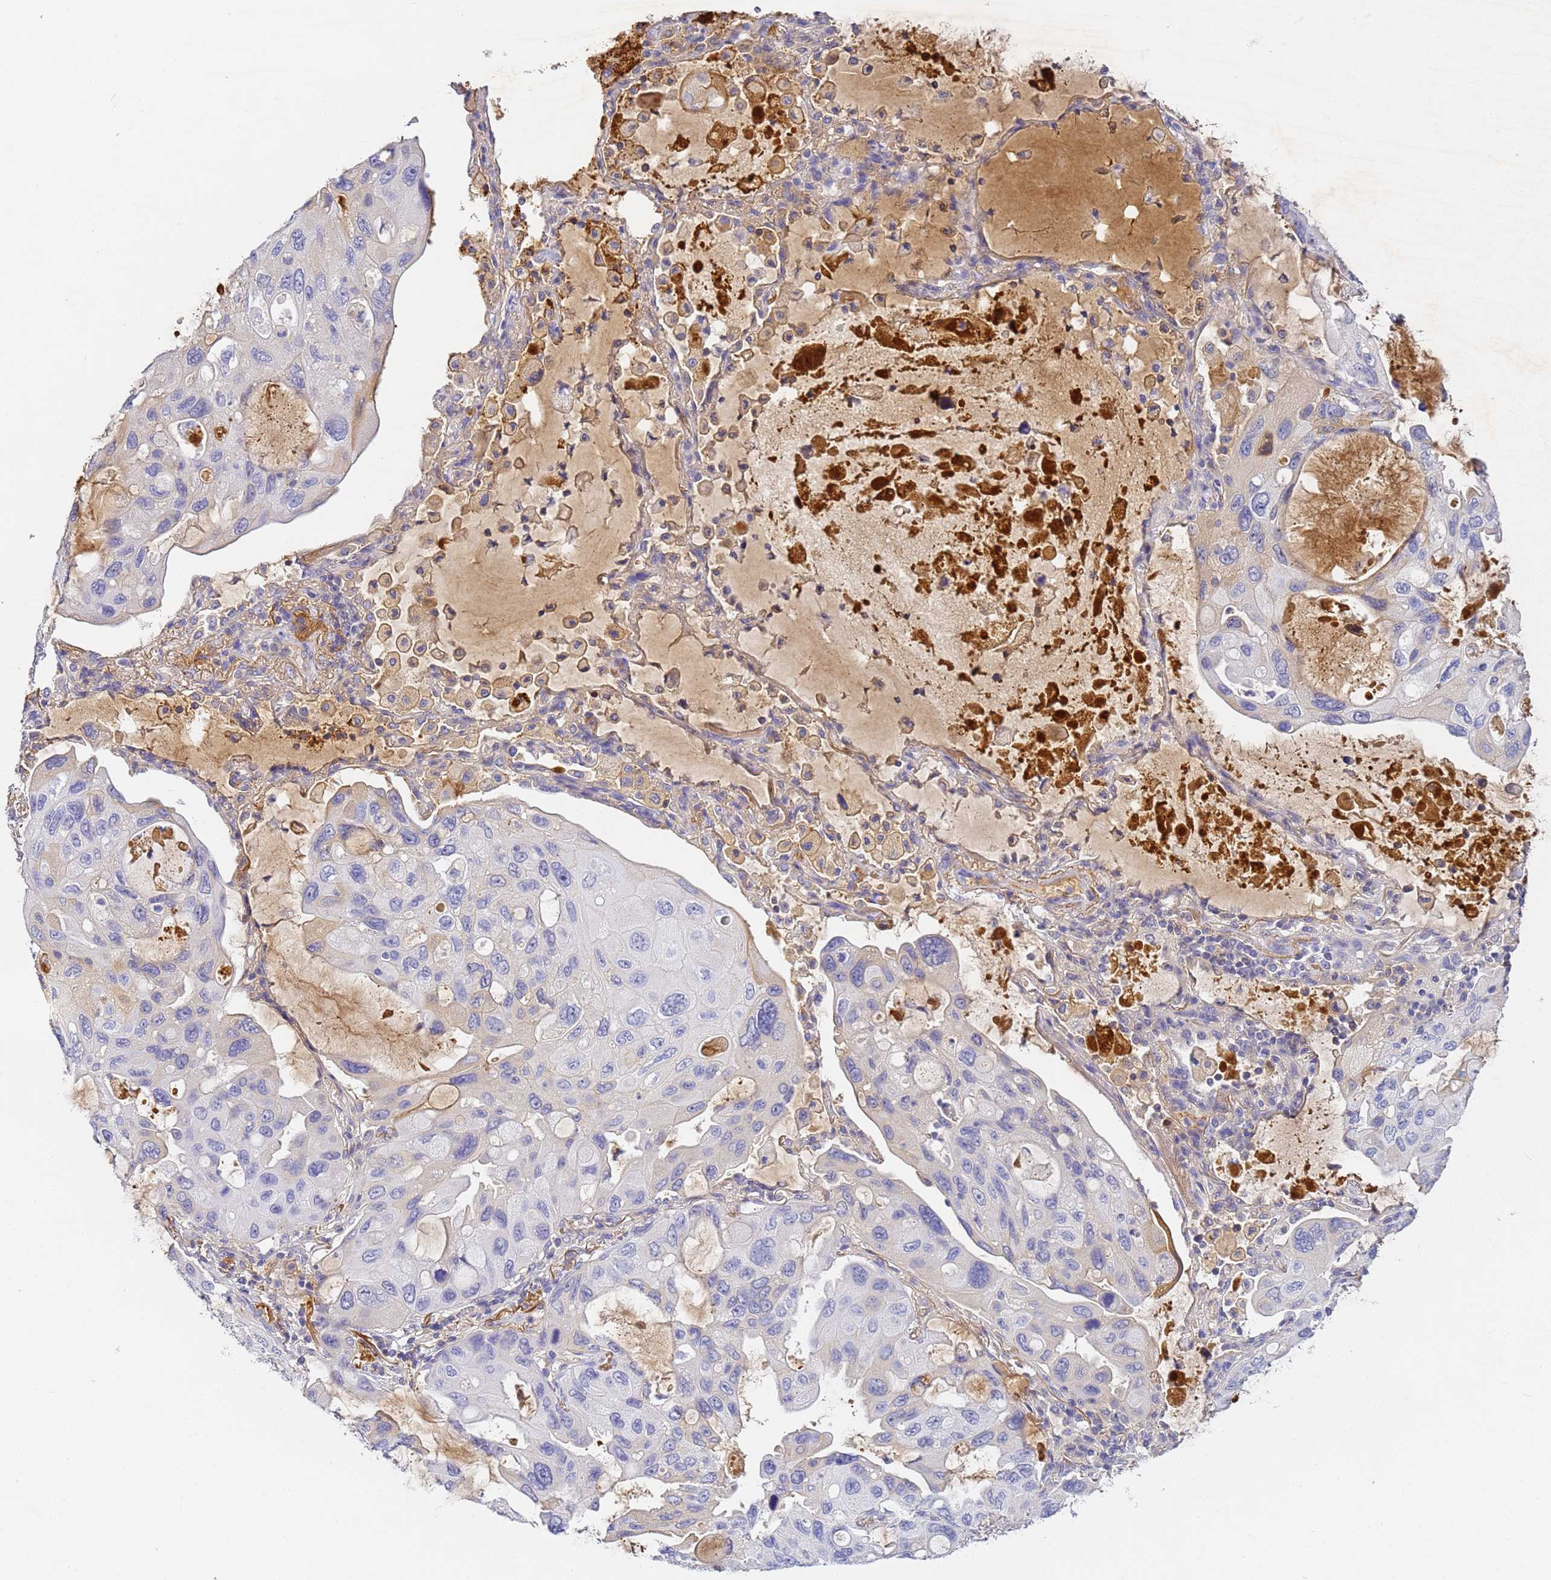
{"staining": {"intensity": "negative", "quantity": "none", "location": "none"}, "tissue": "lung cancer", "cell_type": "Tumor cells", "image_type": "cancer", "snomed": [{"axis": "morphology", "description": "Squamous cell carcinoma, NOS"}, {"axis": "topography", "description": "Lung"}], "caption": "Lung squamous cell carcinoma was stained to show a protein in brown. There is no significant positivity in tumor cells.", "gene": "CFHR2", "patient": {"sex": "female", "age": 73}}